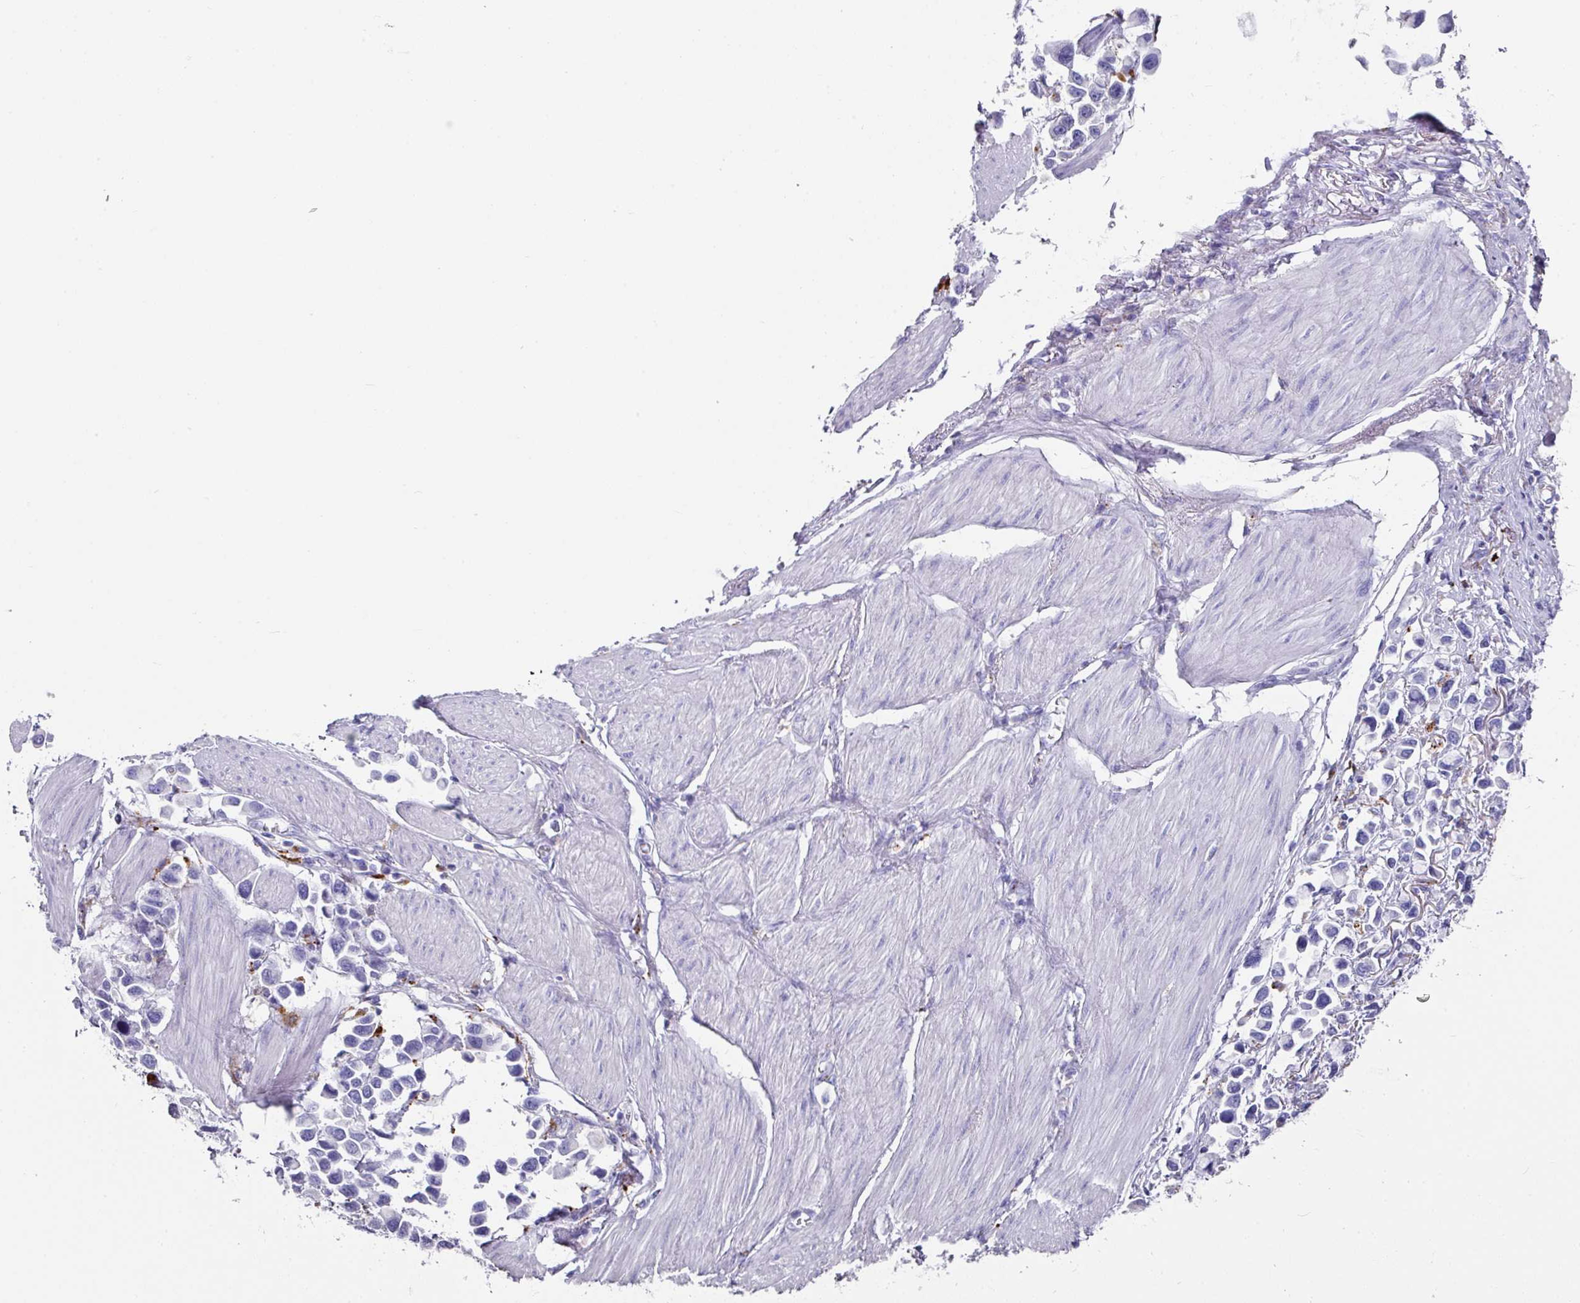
{"staining": {"intensity": "moderate", "quantity": "<25%", "location": "cytoplasmic/membranous"}, "tissue": "stomach cancer", "cell_type": "Tumor cells", "image_type": "cancer", "snomed": [{"axis": "morphology", "description": "Adenocarcinoma, NOS"}, {"axis": "topography", "description": "Stomach"}], "caption": "Stomach cancer (adenocarcinoma) stained for a protein exhibits moderate cytoplasmic/membranous positivity in tumor cells.", "gene": "CPVL", "patient": {"sex": "female", "age": 81}}